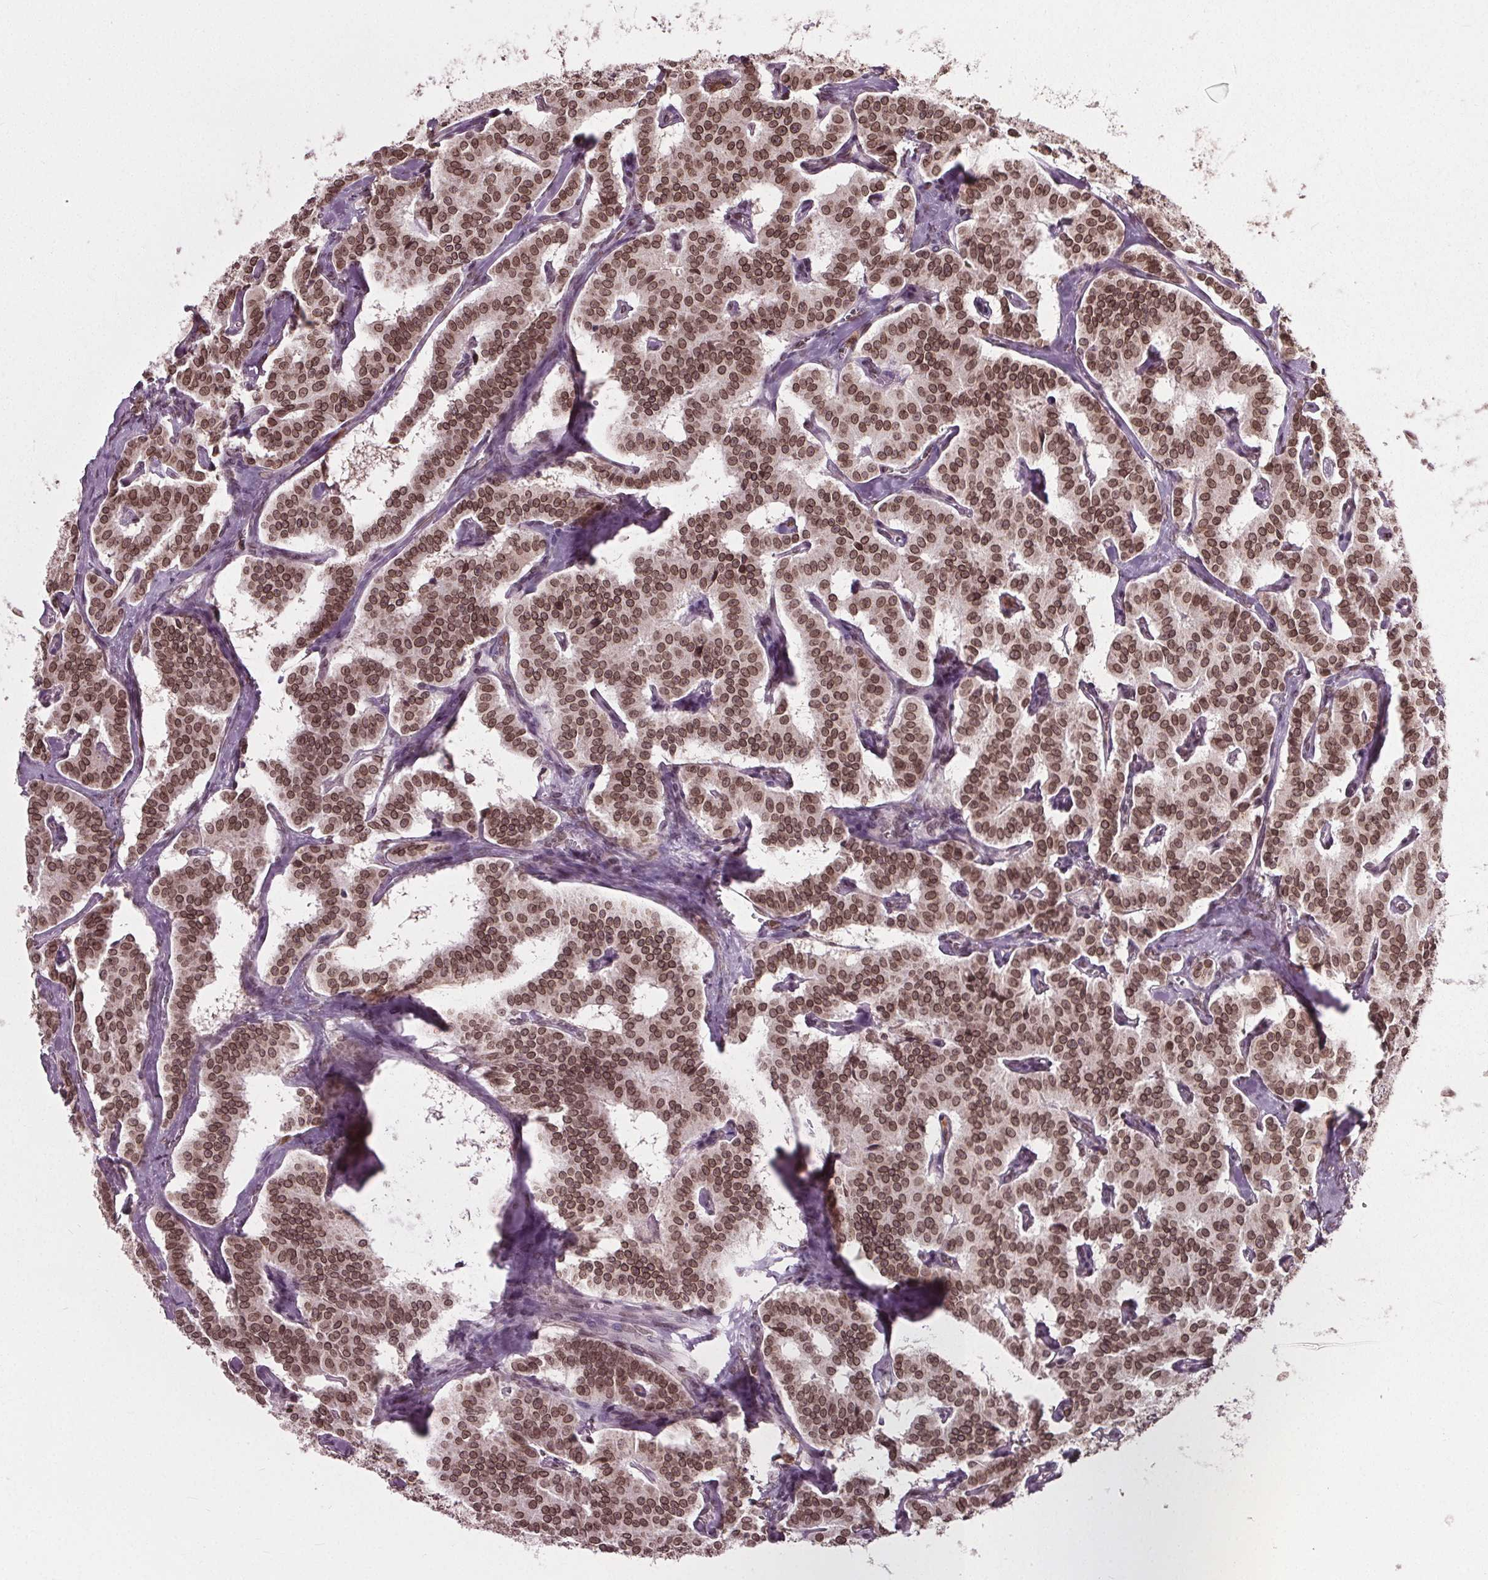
{"staining": {"intensity": "moderate", "quantity": ">75%", "location": "nuclear"}, "tissue": "carcinoid", "cell_type": "Tumor cells", "image_type": "cancer", "snomed": [{"axis": "morphology", "description": "Carcinoid, malignant, NOS"}, {"axis": "topography", "description": "Lung"}], "caption": "Tumor cells exhibit moderate nuclear staining in about >75% of cells in carcinoid.", "gene": "TTC39C", "patient": {"sex": "female", "age": 46}}